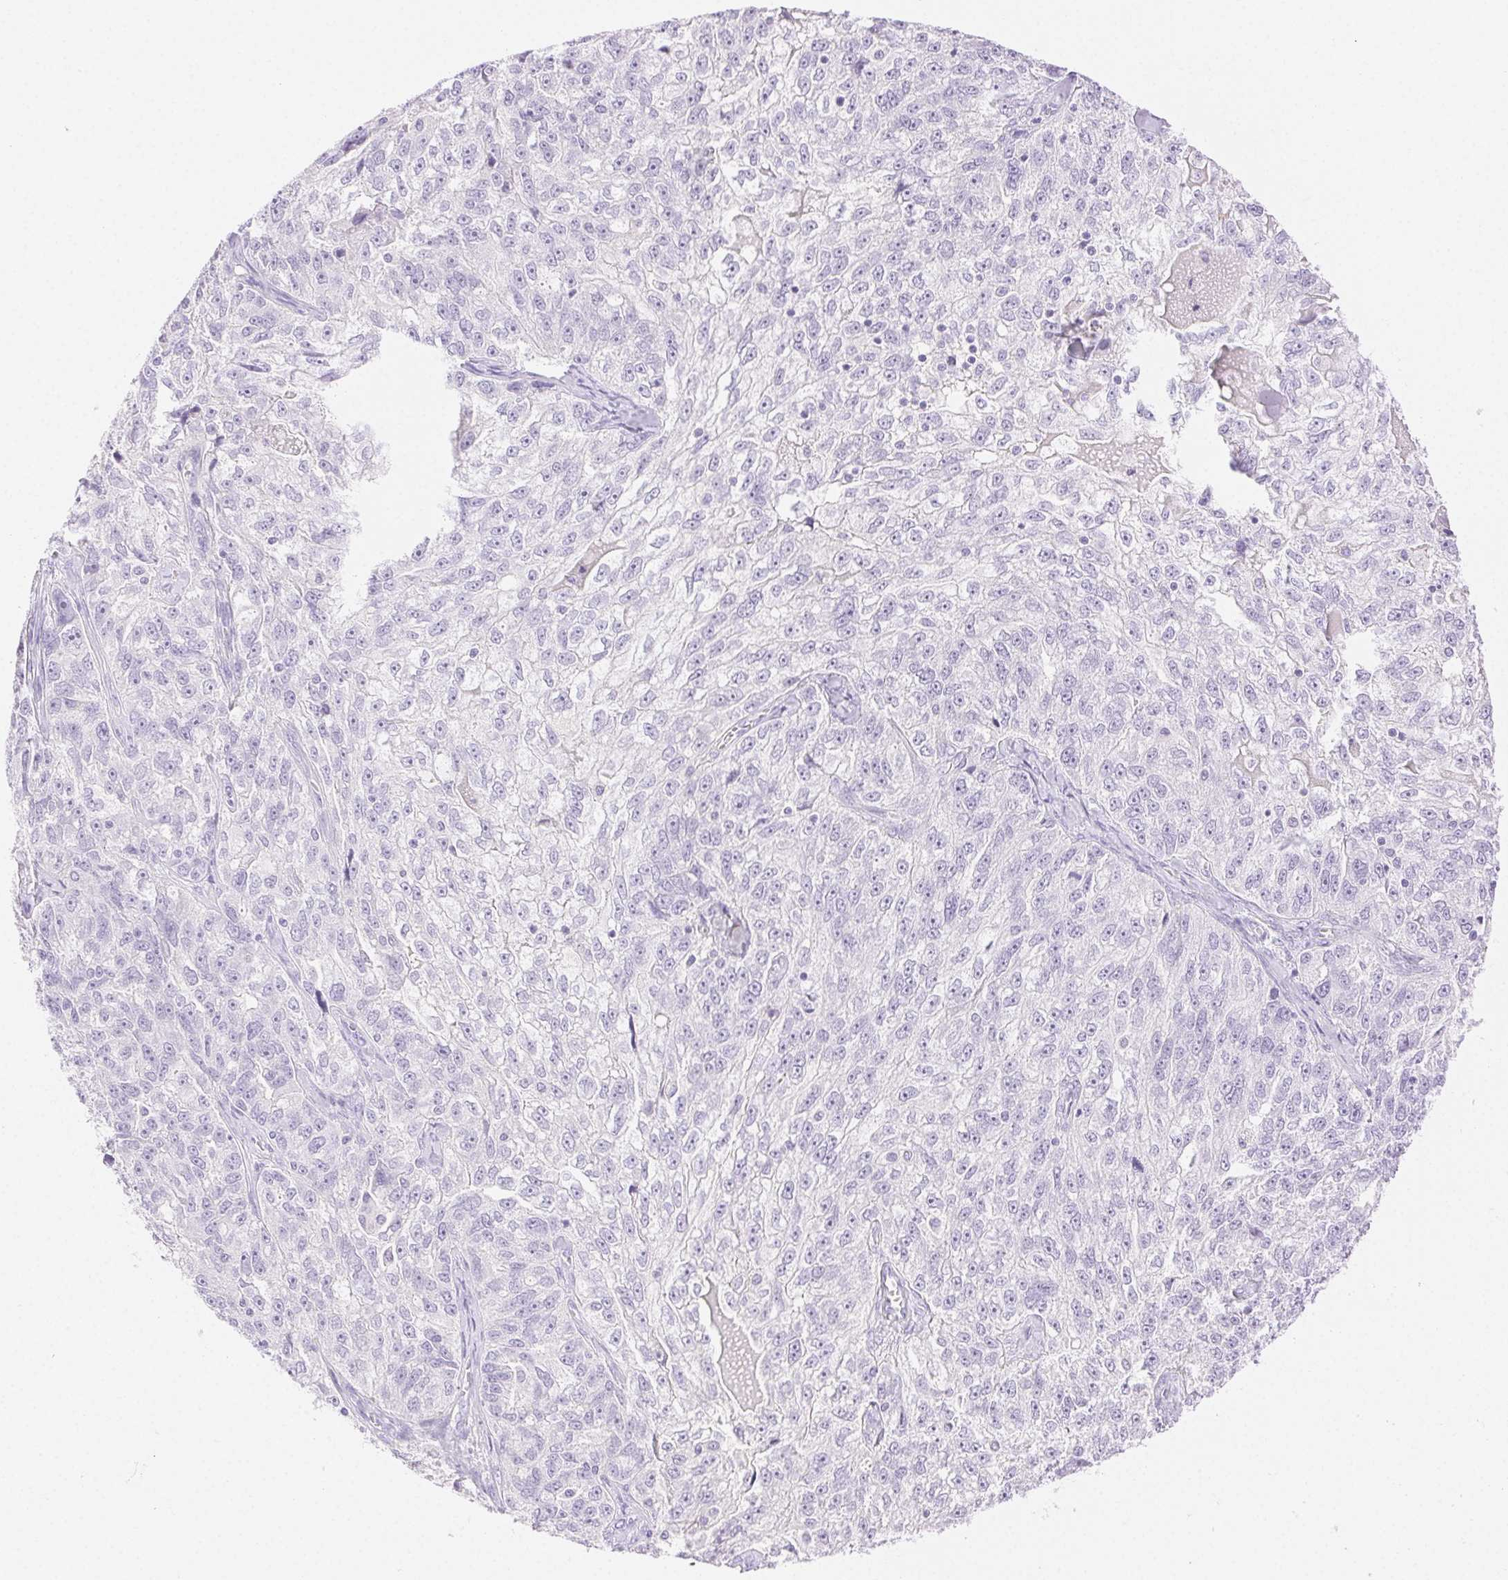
{"staining": {"intensity": "negative", "quantity": "none", "location": "none"}, "tissue": "ovarian cancer", "cell_type": "Tumor cells", "image_type": "cancer", "snomed": [{"axis": "morphology", "description": "Cystadenocarcinoma, serous, NOS"}, {"axis": "topography", "description": "Ovary"}], "caption": "This is an IHC image of human ovarian cancer (serous cystadenocarcinoma). There is no staining in tumor cells.", "gene": "SPACA4", "patient": {"sex": "female", "age": 51}}